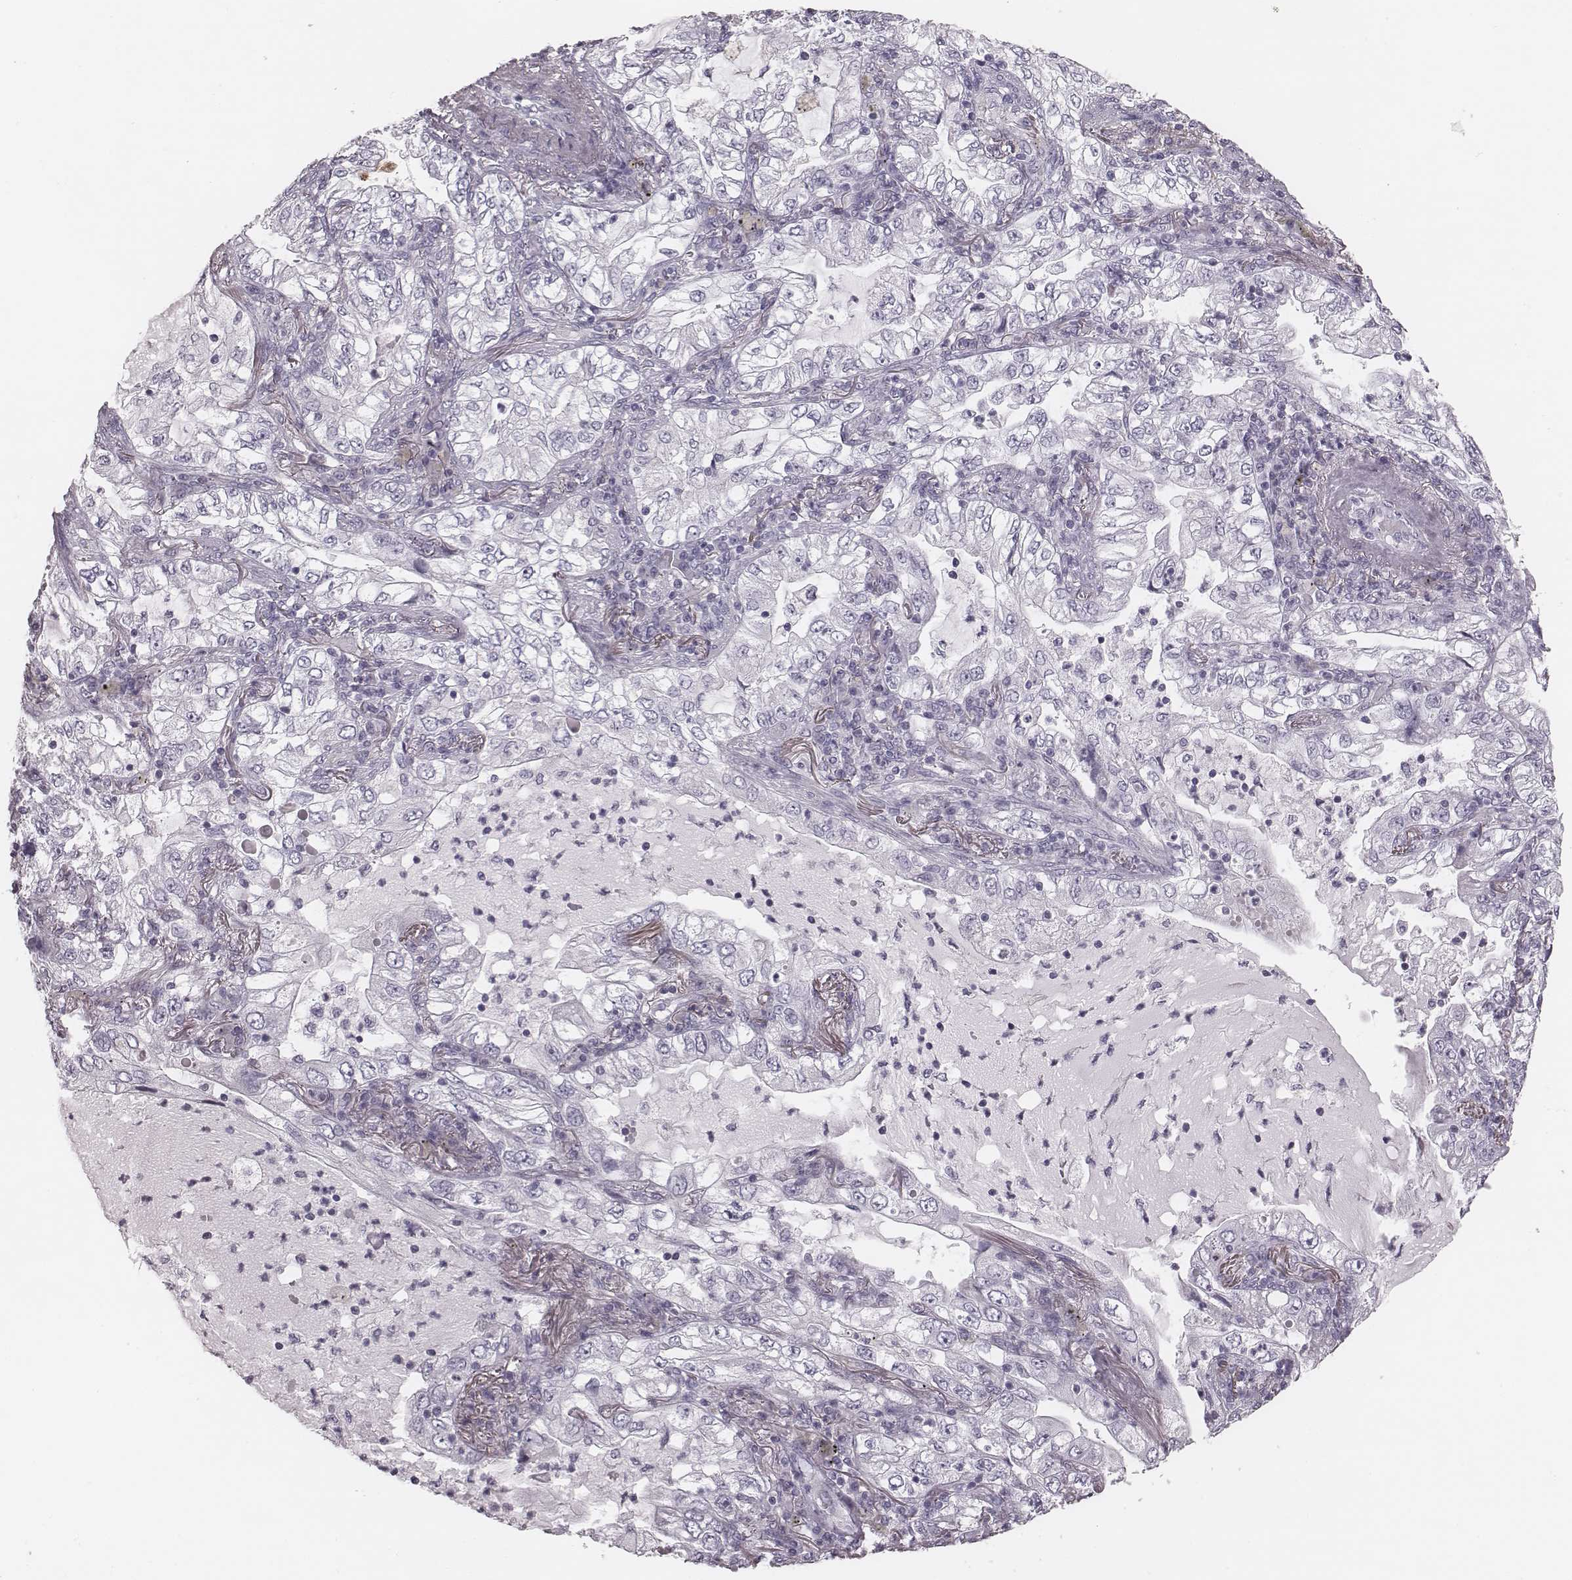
{"staining": {"intensity": "negative", "quantity": "none", "location": "none"}, "tissue": "lung cancer", "cell_type": "Tumor cells", "image_type": "cancer", "snomed": [{"axis": "morphology", "description": "Adenocarcinoma, NOS"}, {"axis": "topography", "description": "Lung"}], "caption": "This photomicrograph is of lung cancer stained with immunohistochemistry to label a protein in brown with the nuclei are counter-stained blue. There is no expression in tumor cells.", "gene": "SPA17", "patient": {"sex": "female", "age": 73}}